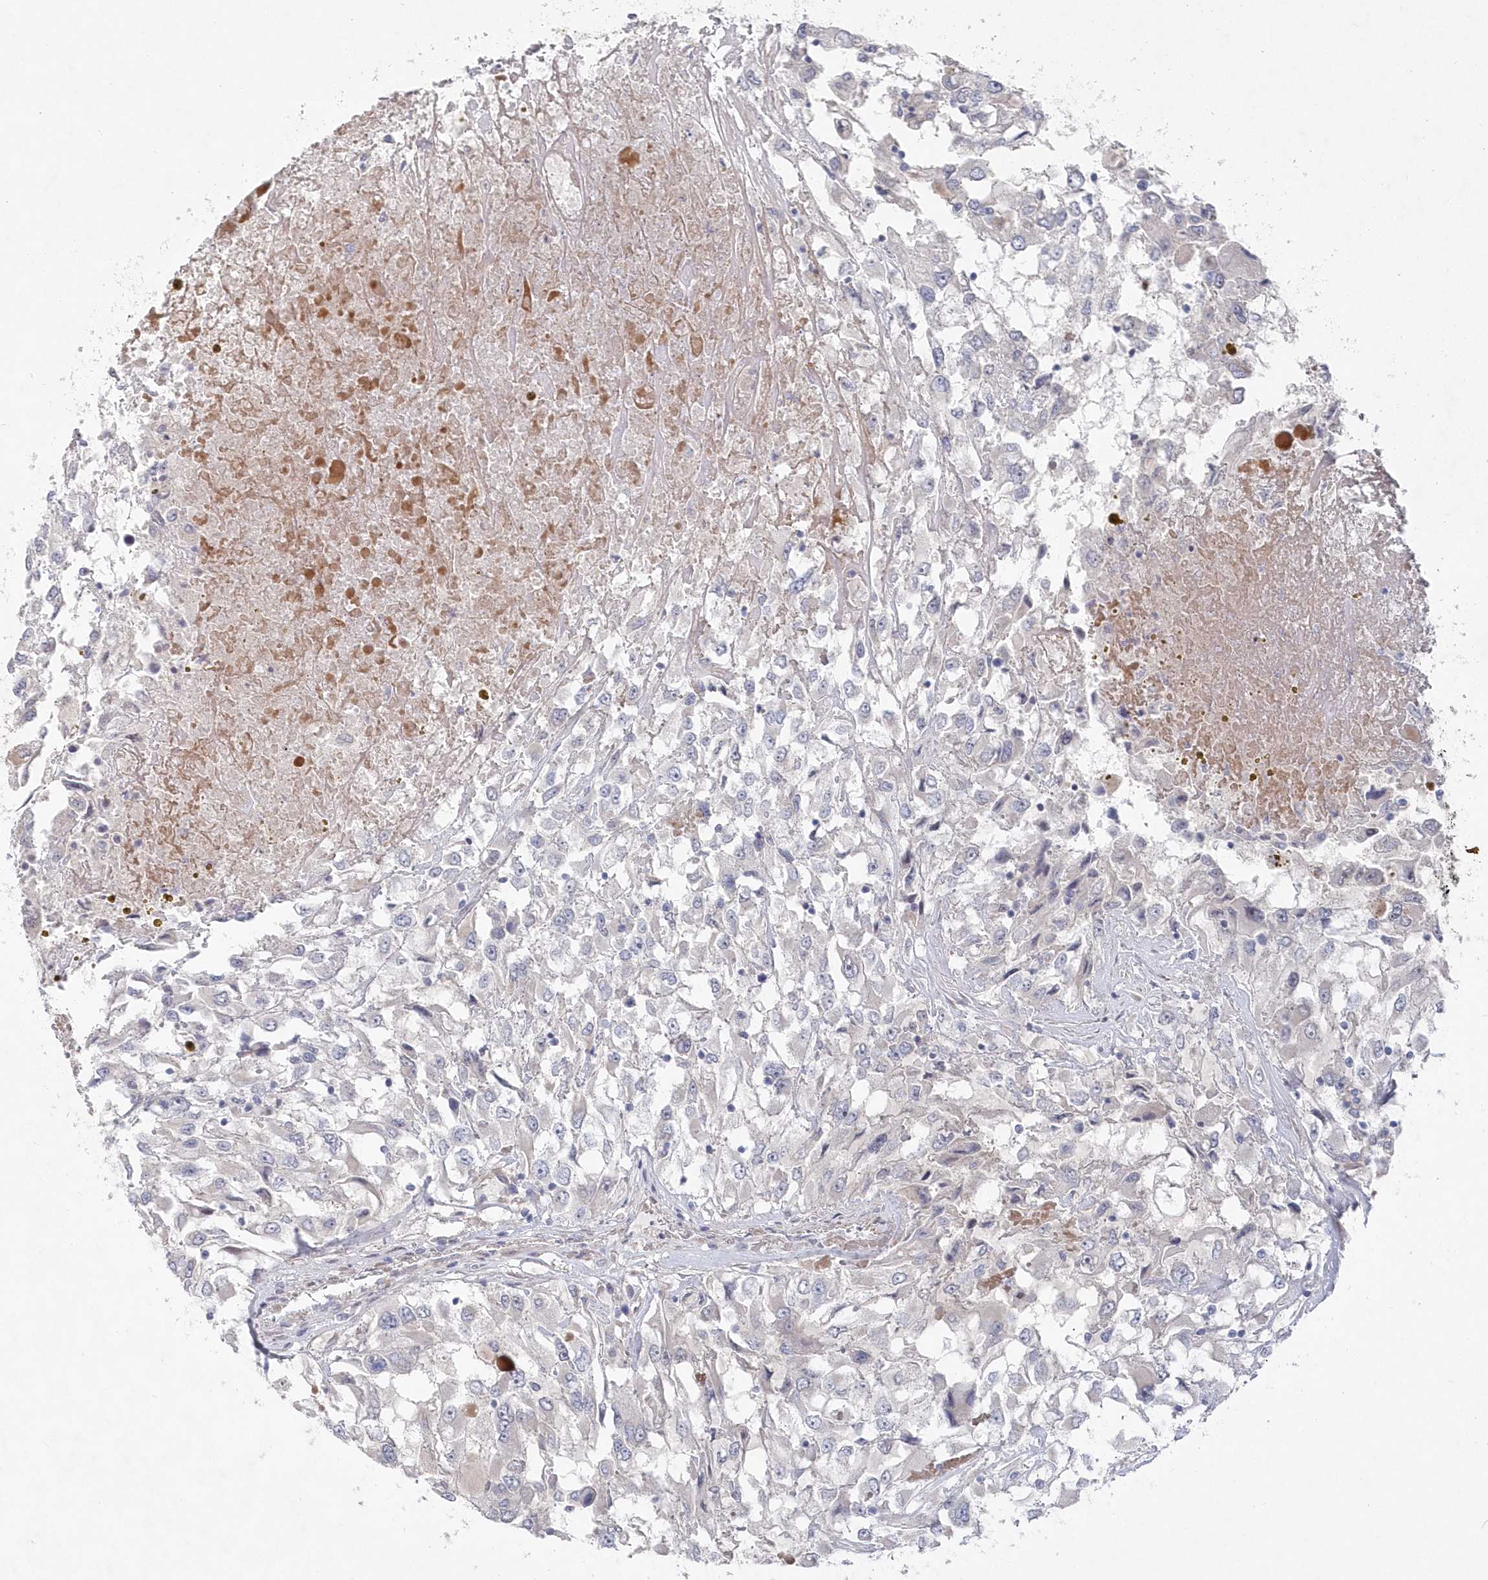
{"staining": {"intensity": "negative", "quantity": "none", "location": "none"}, "tissue": "renal cancer", "cell_type": "Tumor cells", "image_type": "cancer", "snomed": [{"axis": "morphology", "description": "Adenocarcinoma, NOS"}, {"axis": "topography", "description": "Kidney"}], "caption": "Tumor cells are negative for protein expression in human renal adenocarcinoma.", "gene": "KIAA1586", "patient": {"sex": "female", "age": 52}}